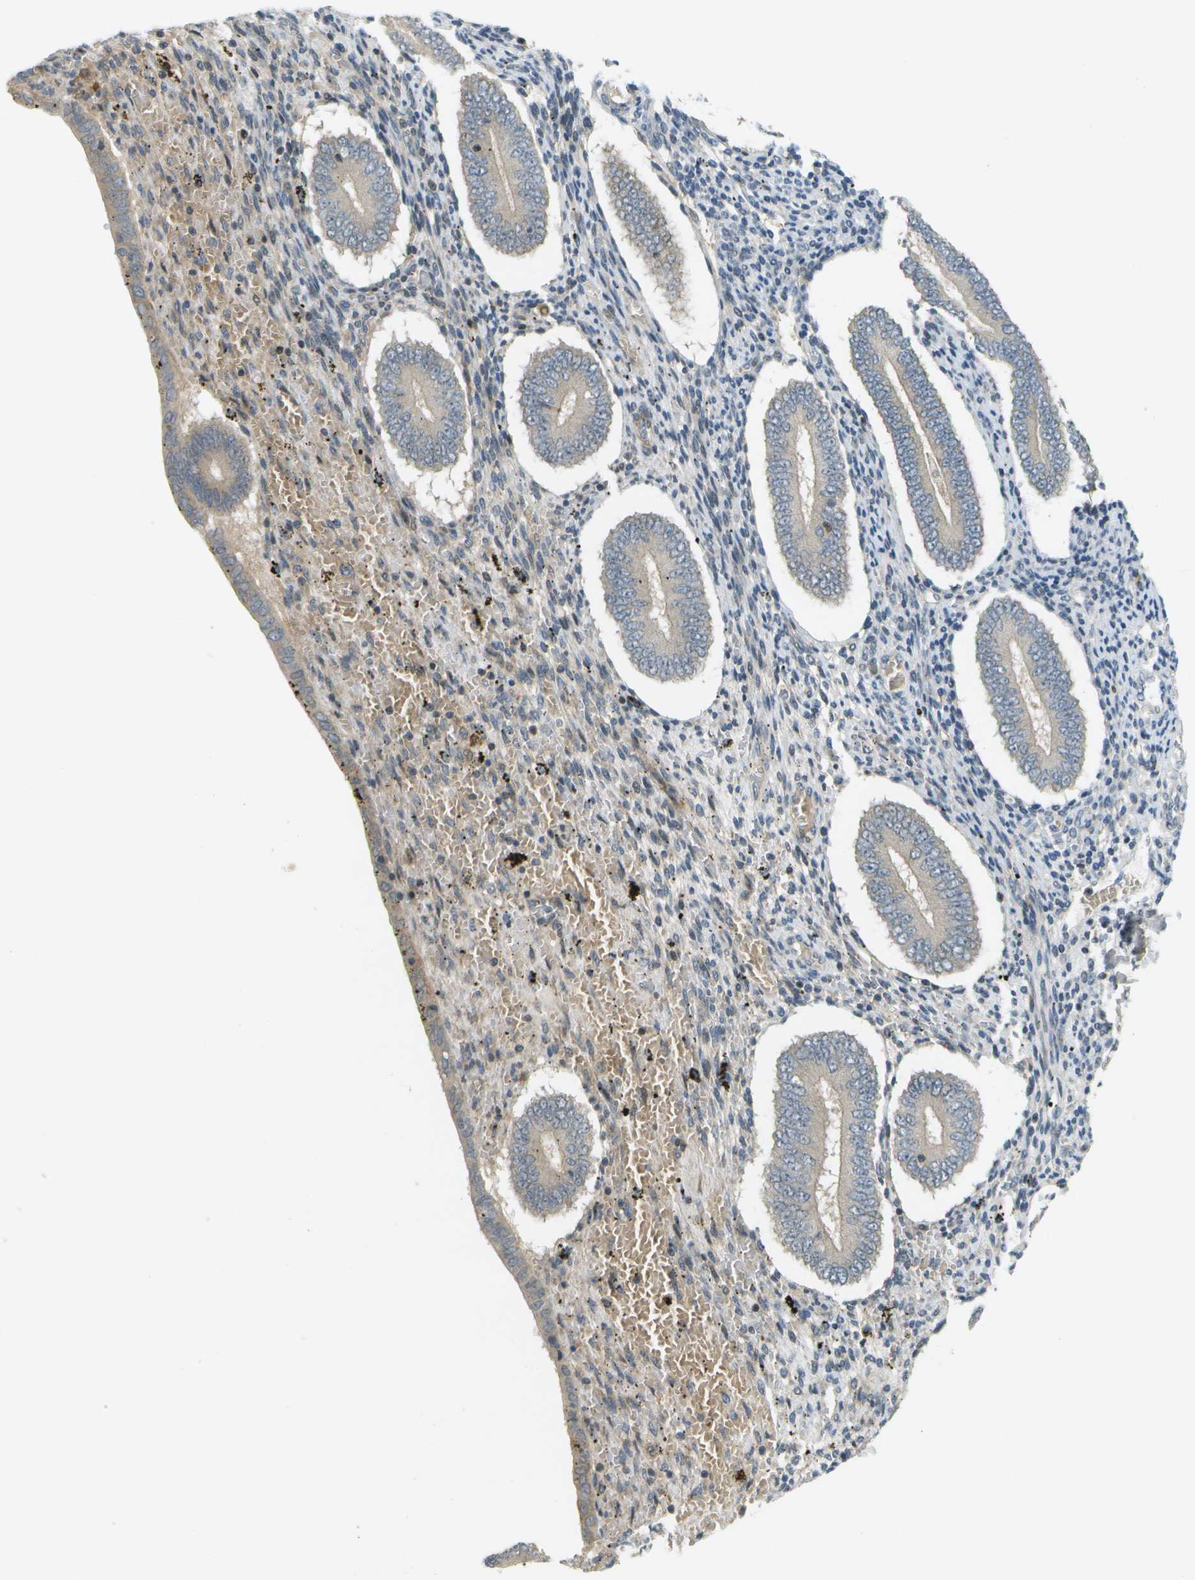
{"staining": {"intensity": "negative", "quantity": "none", "location": "none"}, "tissue": "endometrium", "cell_type": "Cells in endometrial stroma", "image_type": "normal", "snomed": [{"axis": "morphology", "description": "Normal tissue, NOS"}, {"axis": "topography", "description": "Endometrium"}], "caption": "IHC photomicrograph of unremarkable endometrium: human endometrium stained with DAB (3,3'-diaminobenzidine) shows no significant protein positivity in cells in endometrial stroma.", "gene": "WNK2", "patient": {"sex": "female", "age": 42}}